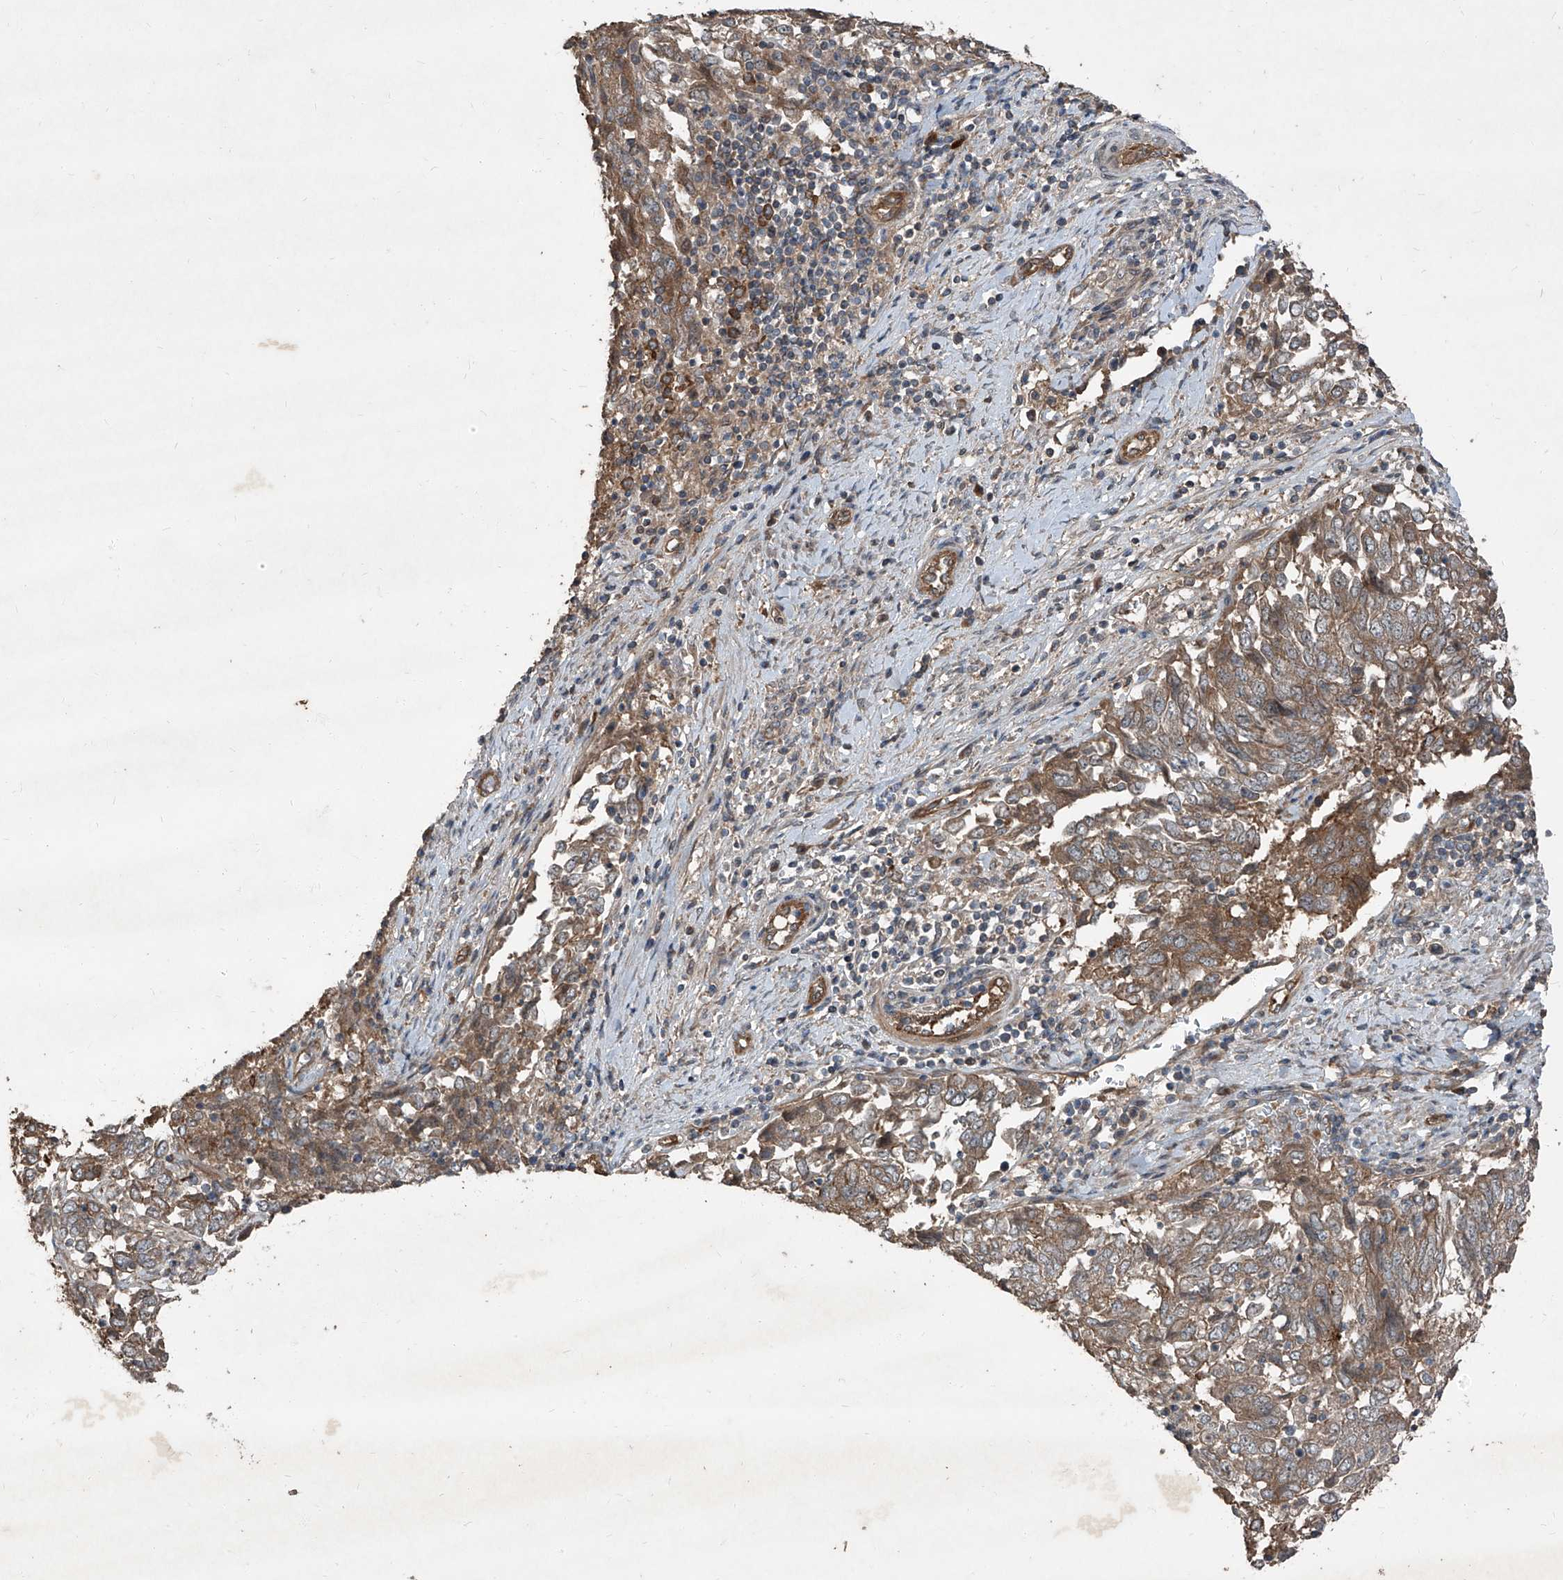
{"staining": {"intensity": "moderate", "quantity": ">75%", "location": "cytoplasmic/membranous"}, "tissue": "endometrial cancer", "cell_type": "Tumor cells", "image_type": "cancer", "snomed": [{"axis": "morphology", "description": "Adenocarcinoma, NOS"}, {"axis": "topography", "description": "Endometrium"}], "caption": "Endometrial adenocarcinoma tissue demonstrates moderate cytoplasmic/membranous positivity in approximately >75% of tumor cells, visualized by immunohistochemistry.", "gene": "CCN1", "patient": {"sex": "female", "age": 80}}